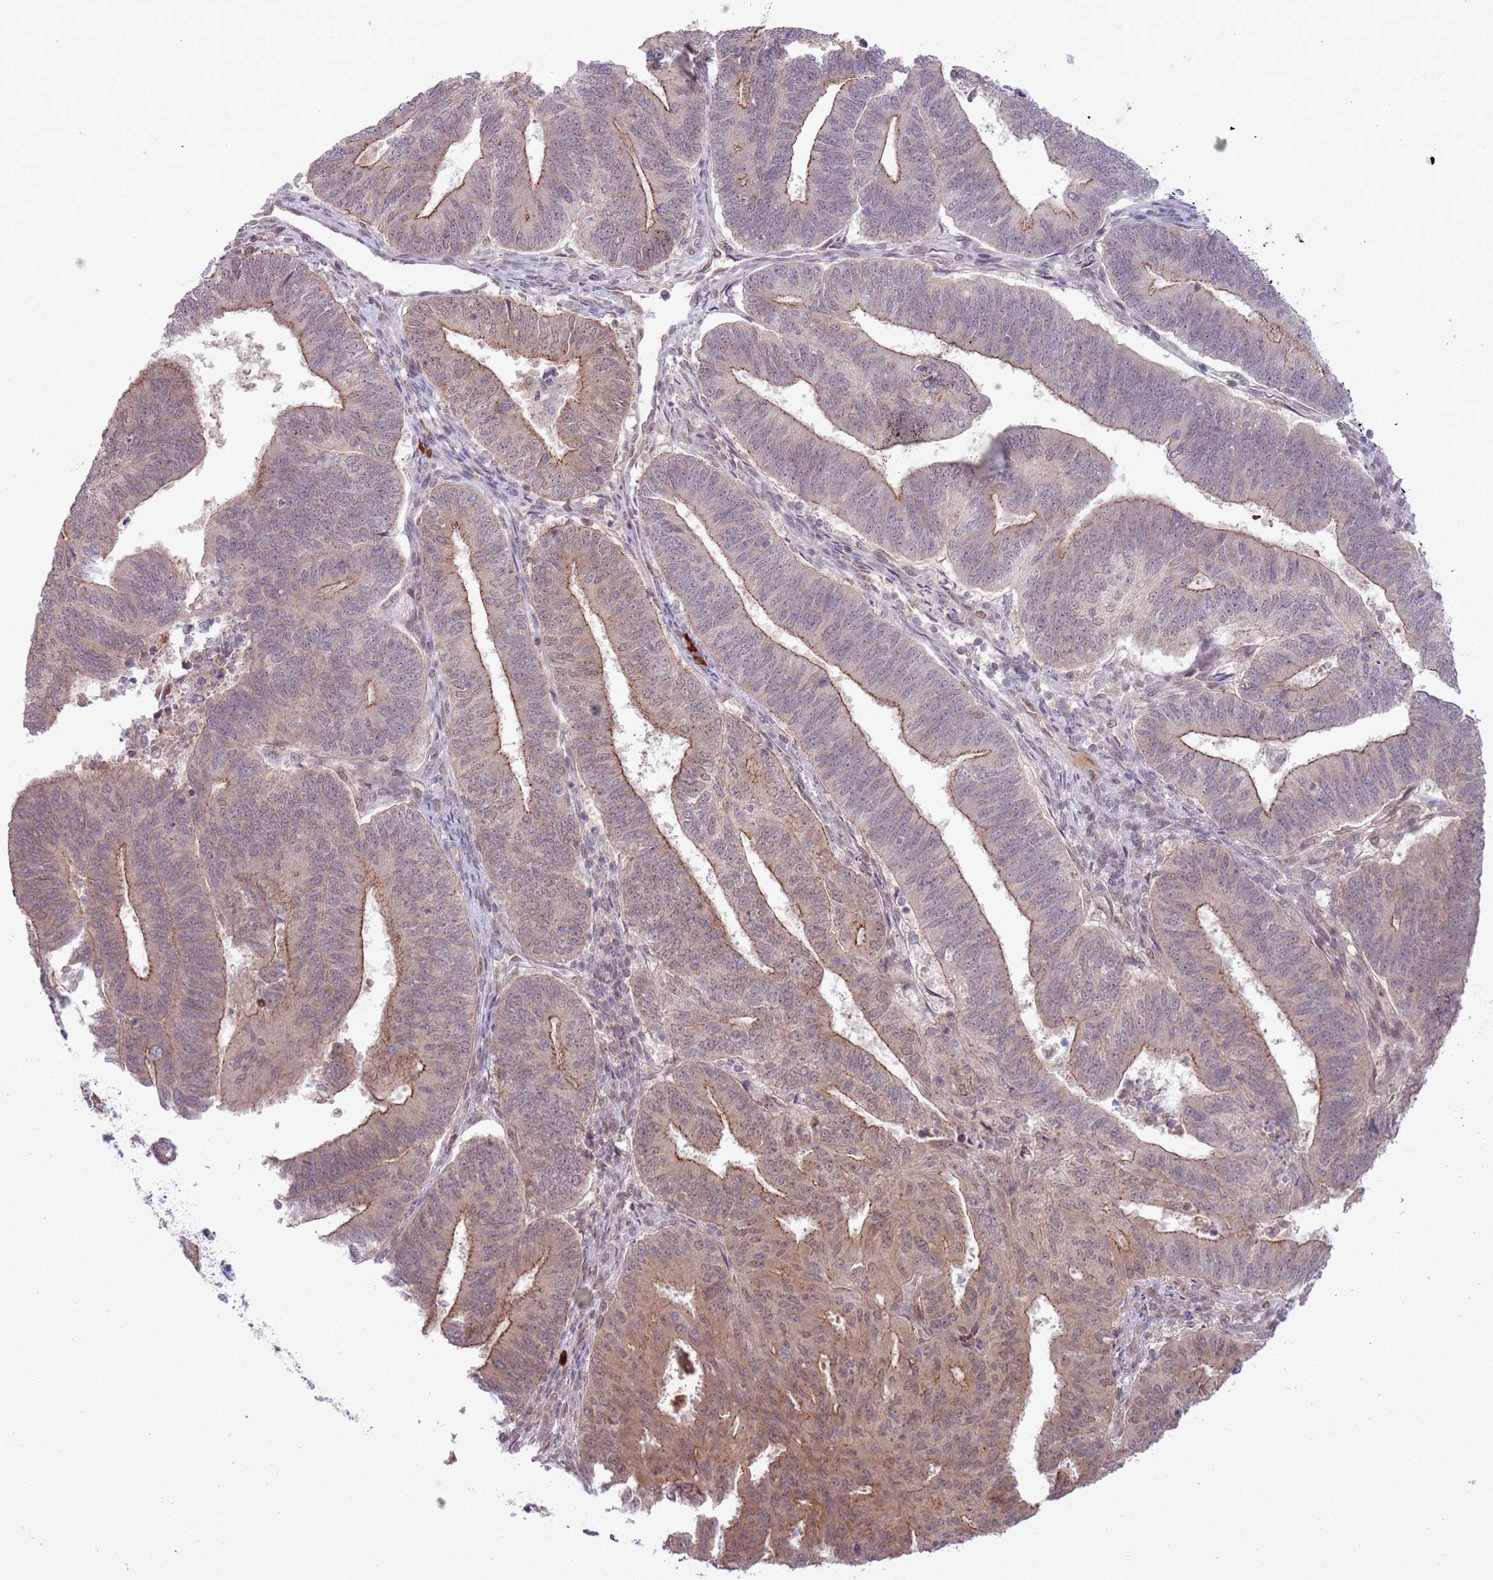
{"staining": {"intensity": "moderate", "quantity": "25%-75%", "location": "cytoplasmic/membranous"}, "tissue": "endometrial cancer", "cell_type": "Tumor cells", "image_type": "cancer", "snomed": [{"axis": "morphology", "description": "Adenocarcinoma, NOS"}, {"axis": "topography", "description": "Endometrium"}], "caption": "A brown stain shows moderate cytoplasmic/membranous positivity of a protein in endometrial cancer (adenocarcinoma) tumor cells. (IHC, brightfield microscopy, high magnification).", "gene": "TM2D1", "patient": {"sex": "female", "age": 70}}